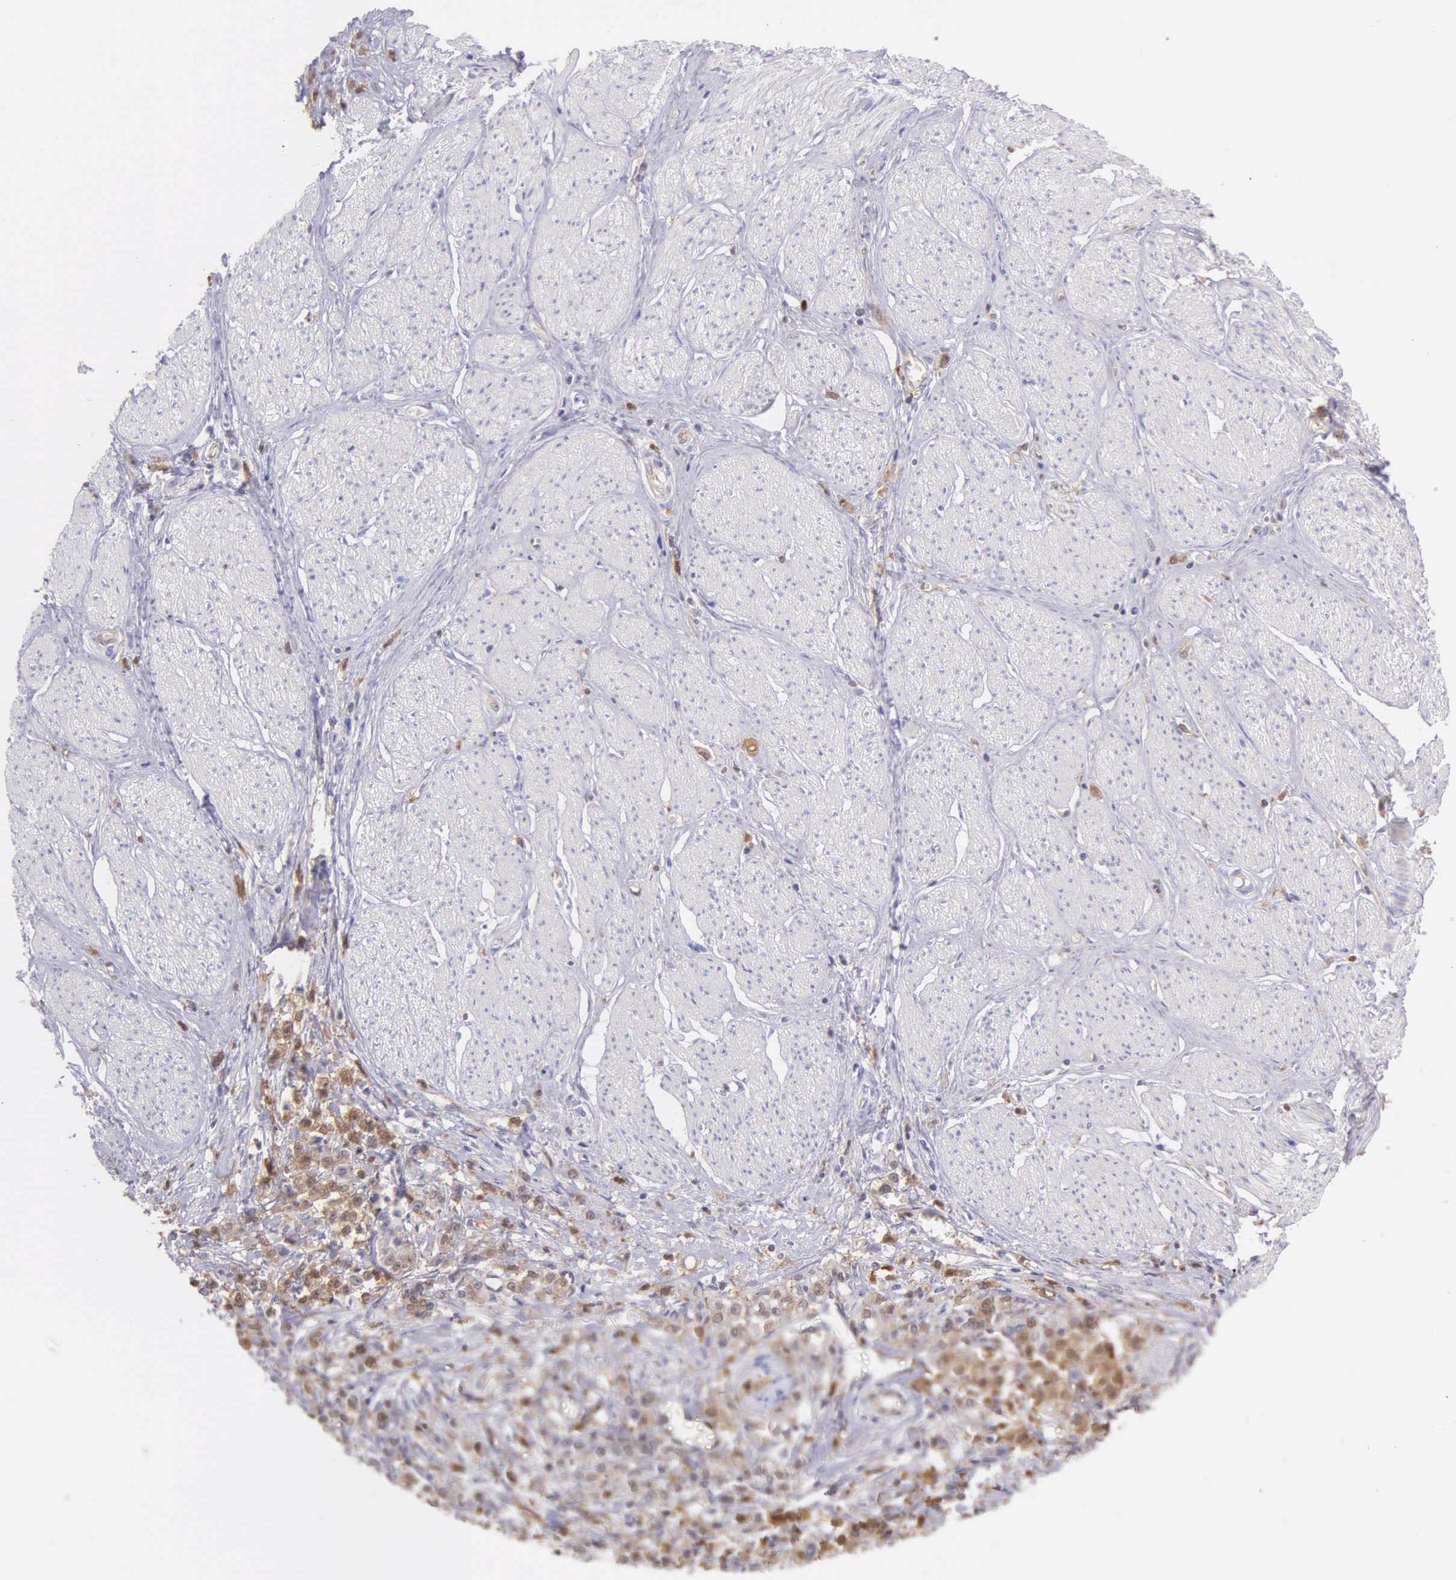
{"staining": {"intensity": "moderate", "quantity": "25%-75%", "location": "cytoplasmic/membranous"}, "tissue": "stomach cancer", "cell_type": "Tumor cells", "image_type": "cancer", "snomed": [{"axis": "morphology", "description": "Adenocarcinoma, NOS"}, {"axis": "topography", "description": "Stomach"}], "caption": "Immunohistochemical staining of human adenocarcinoma (stomach) demonstrates medium levels of moderate cytoplasmic/membranous protein staining in approximately 25%-75% of tumor cells.", "gene": "BID", "patient": {"sex": "male", "age": 72}}